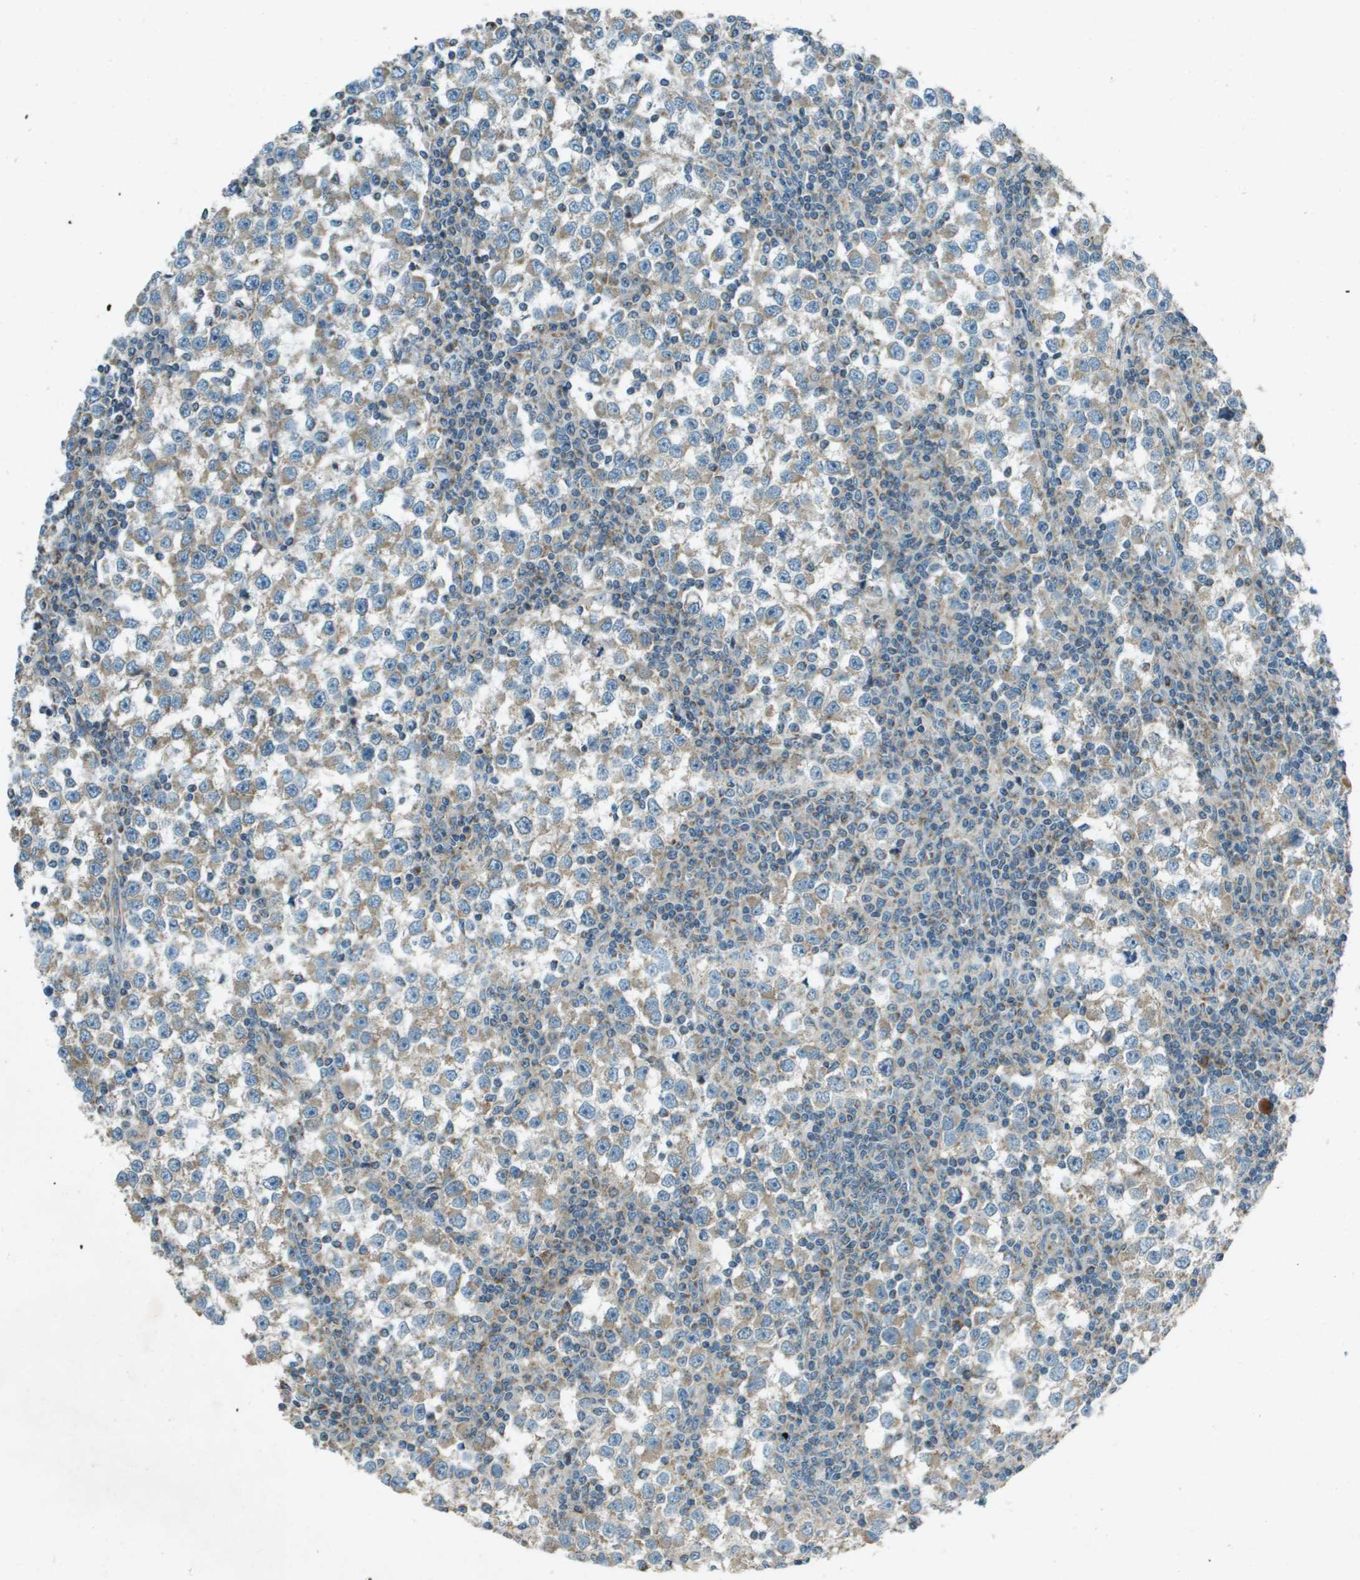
{"staining": {"intensity": "weak", "quantity": ">75%", "location": "cytoplasmic/membranous"}, "tissue": "testis cancer", "cell_type": "Tumor cells", "image_type": "cancer", "snomed": [{"axis": "morphology", "description": "Seminoma, NOS"}, {"axis": "topography", "description": "Testis"}], "caption": "Protein expression analysis of seminoma (testis) exhibits weak cytoplasmic/membranous expression in about >75% of tumor cells.", "gene": "MIGA1", "patient": {"sex": "male", "age": 65}}